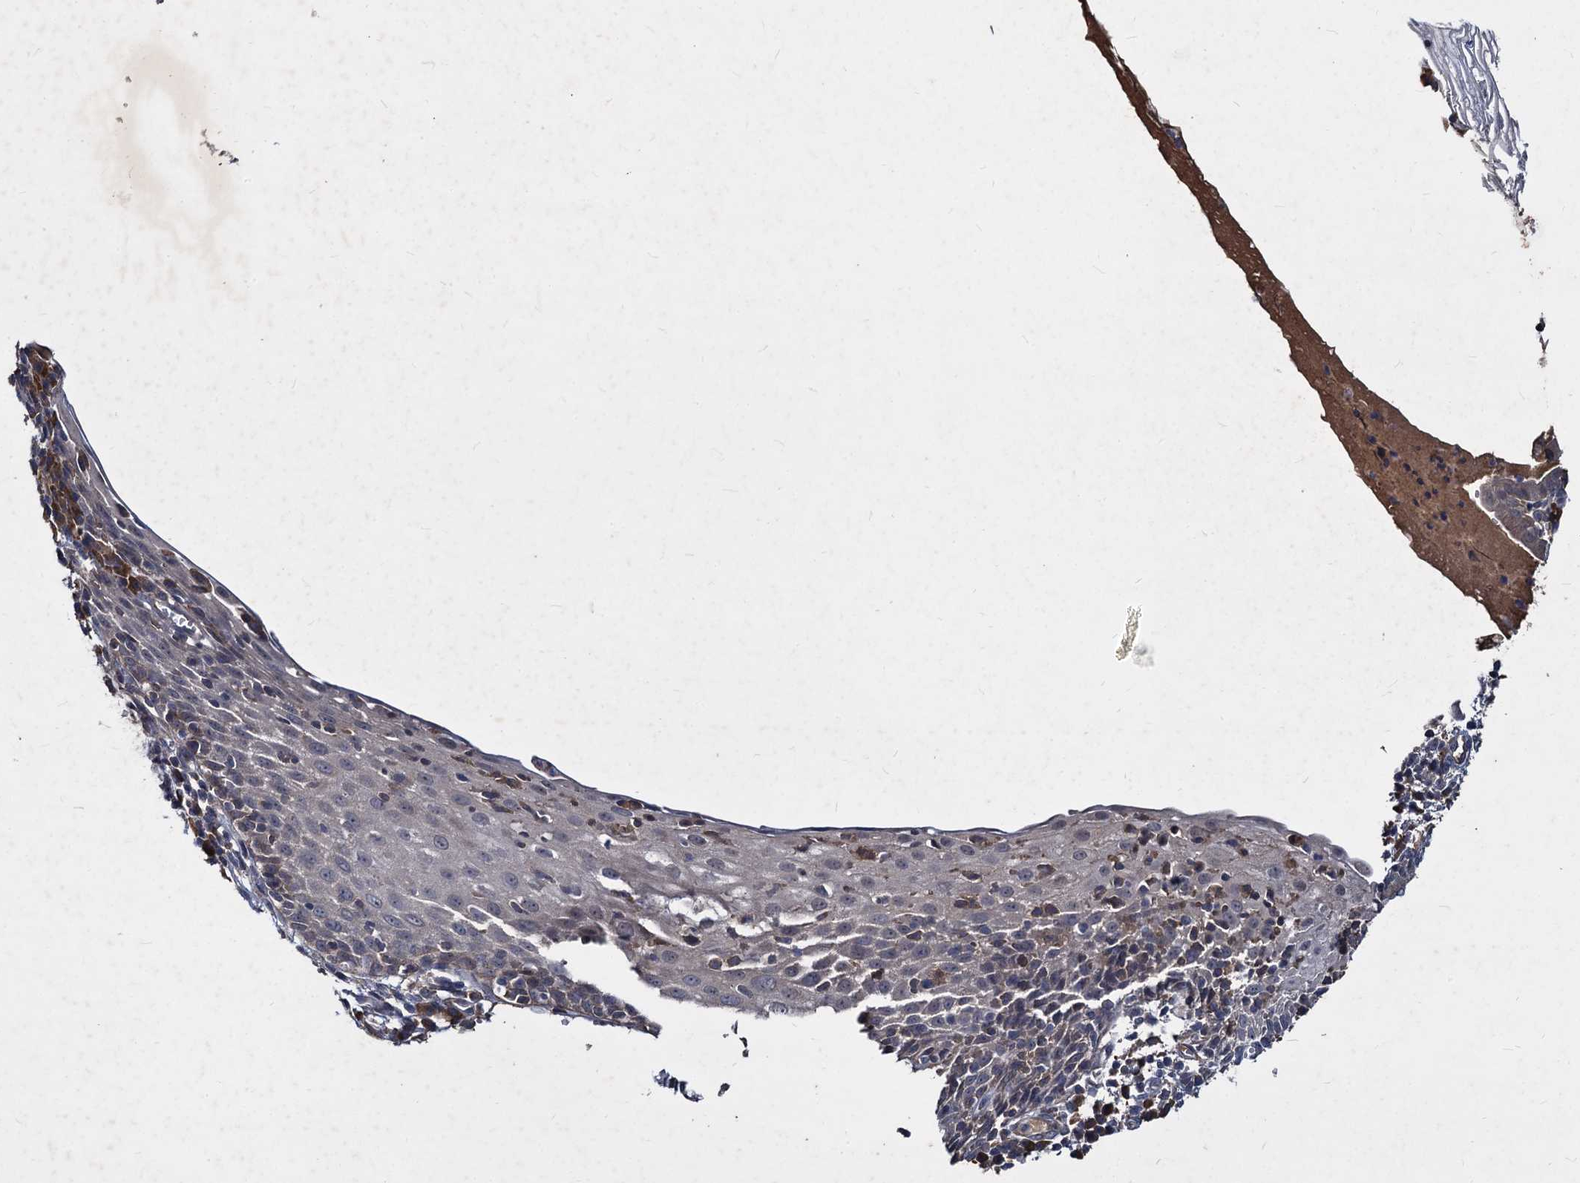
{"staining": {"intensity": "weak", "quantity": "<25%", "location": "cytoplasmic/membranous"}, "tissue": "cervix", "cell_type": "Squamous epithelial cells", "image_type": "normal", "snomed": [{"axis": "morphology", "description": "Normal tissue, NOS"}, {"axis": "morphology", "description": "Adenocarcinoma, NOS"}, {"axis": "topography", "description": "Cervix"}], "caption": "Immunohistochemistry (IHC) of unremarkable human cervix exhibits no expression in squamous epithelial cells.", "gene": "CCDC184", "patient": {"sex": "female", "age": 29}}